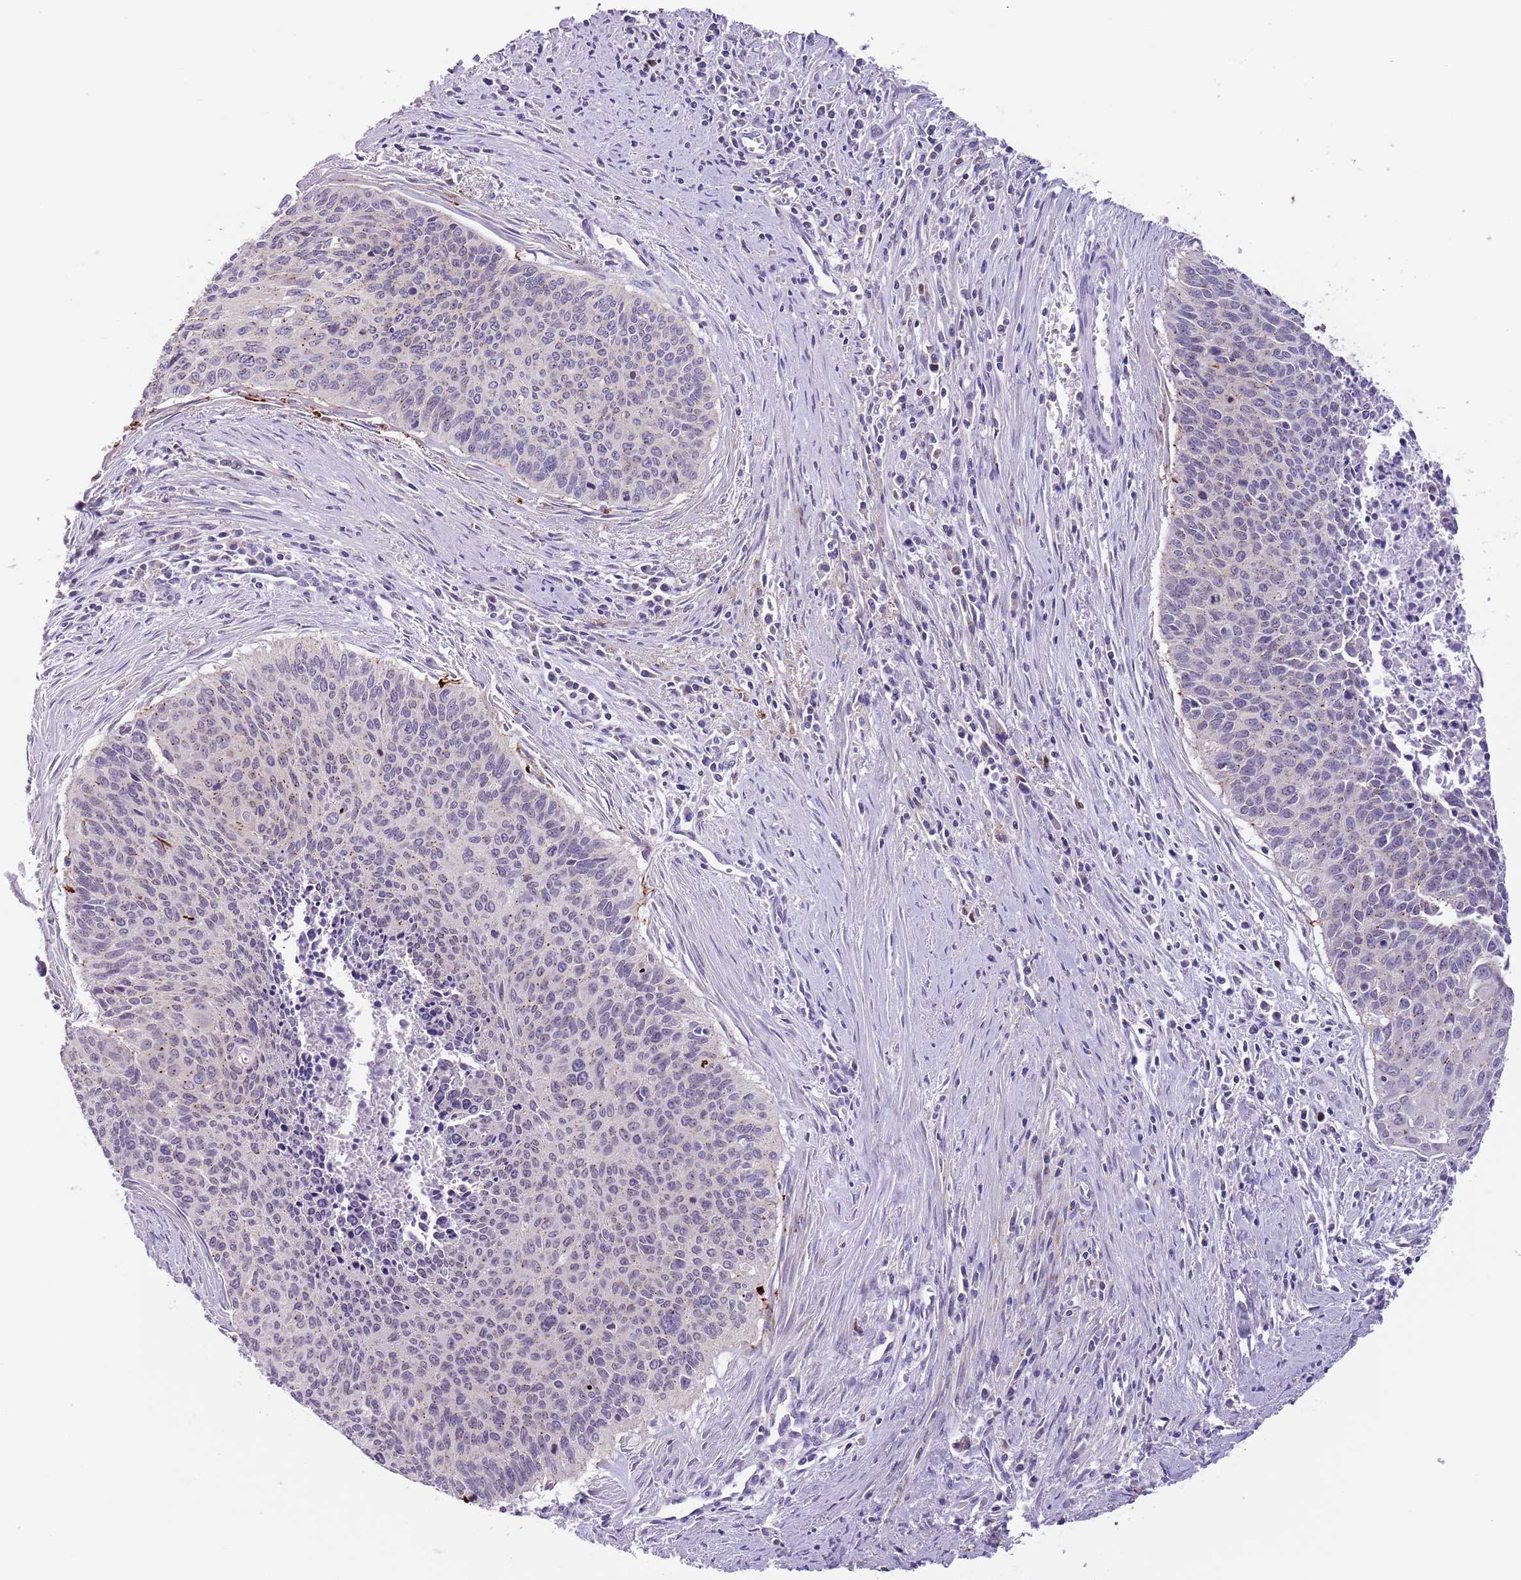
{"staining": {"intensity": "negative", "quantity": "none", "location": "none"}, "tissue": "cervical cancer", "cell_type": "Tumor cells", "image_type": "cancer", "snomed": [{"axis": "morphology", "description": "Squamous cell carcinoma, NOS"}, {"axis": "topography", "description": "Cervix"}], "caption": "Tumor cells show no significant protein expression in cervical cancer.", "gene": "PFKFB2", "patient": {"sex": "female", "age": 55}}